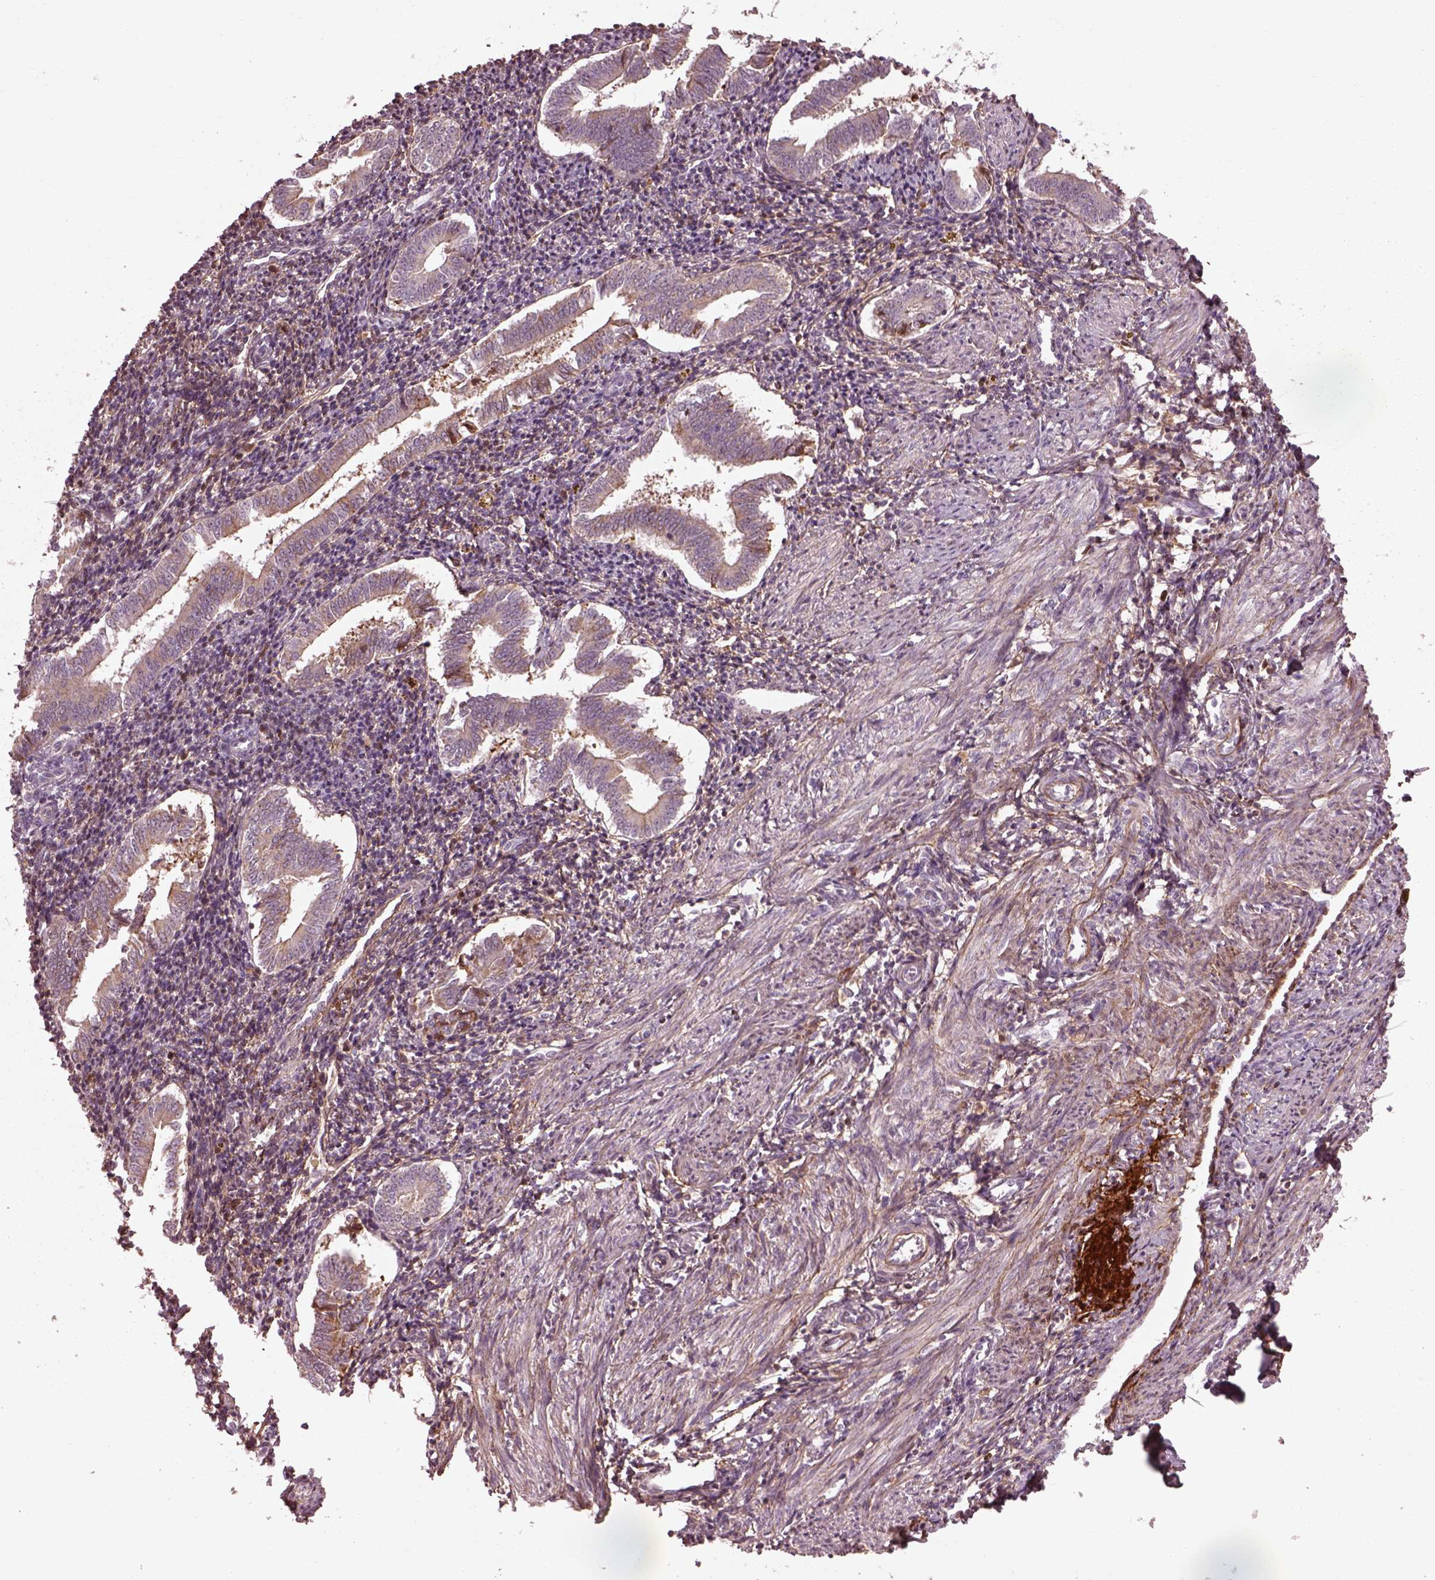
{"staining": {"intensity": "moderate", "quantity": "<25%", "location": "cytoplasmic/membranous"}, "tissue": "endometrium", "cell_type": "Cells in endometrial stroma", "image_type": "normal", "snomed": [{"axis": "morphology", "description": "Normal tissue, NOS"}, {"axis": "topography", "description": "Endometrium"}], "caption": "IHC image of unremarkable endometrium stained for a protein (brown), which displays low levels of moderate cytoplasmic/membranous staining in about <25% of cells in endometrial stroma.", "gene": "EFEMP1", "patient": {"sex": "female", "age": 25}}